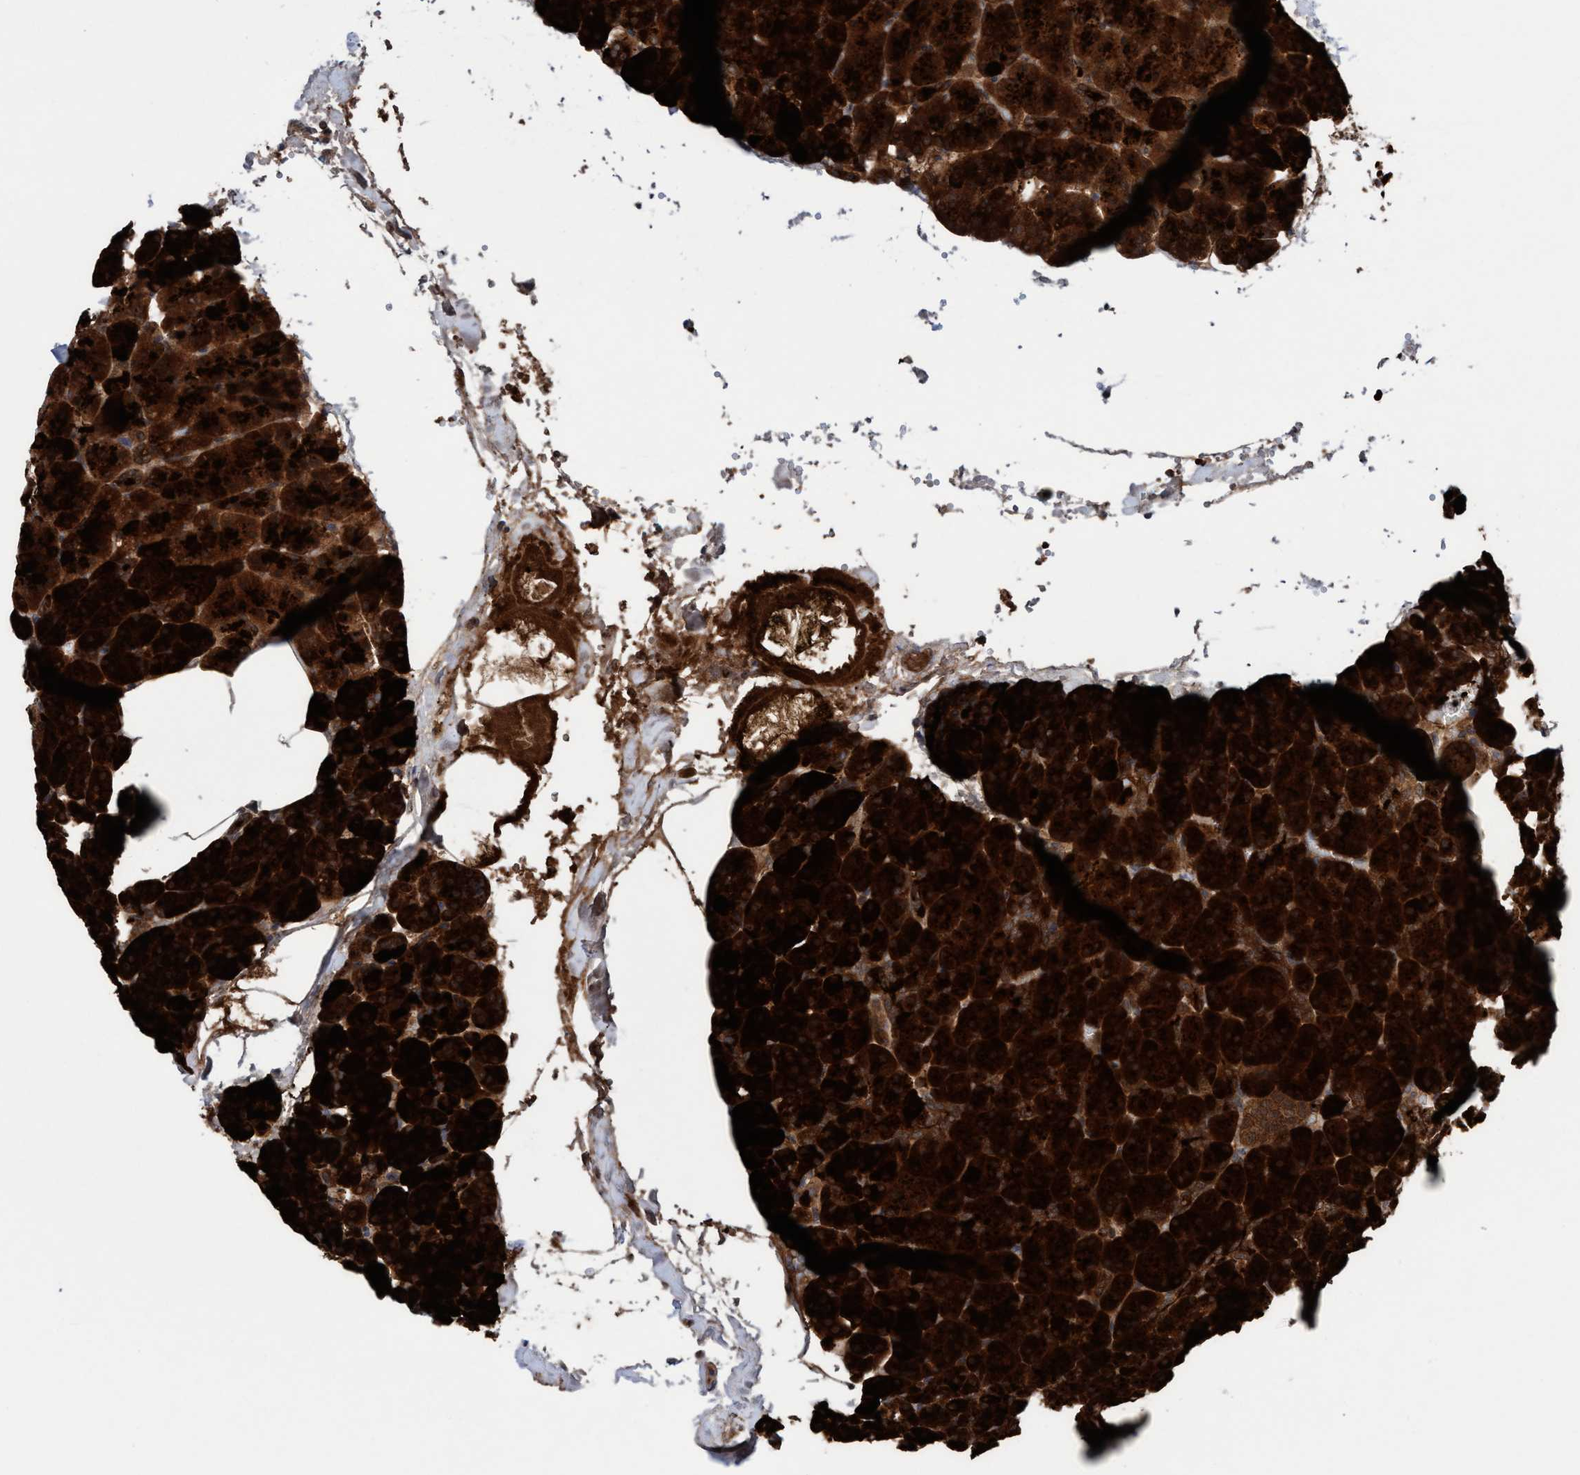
{"staining": {"intensity": "strong", "quantity": ">75%", "location": "cytoplasmic/membranous"}, "tissue": "pancreas", "cell_type": "Exocrine glandular cells", "image_type": "normal", "snomed": [{"axis": "morphology", "description": "Normal tissue, NOS"}, {"axis": "topography", "description": "Pancreas"}], "caption": "Immunohistochemistry of normal pancreas displays high levels of strong cytoplasmic/membranous positivity in about >75% of exocrine glandular cells.", "gene": "GLOD4", "patient": {"sex": "female", "age": 35}}